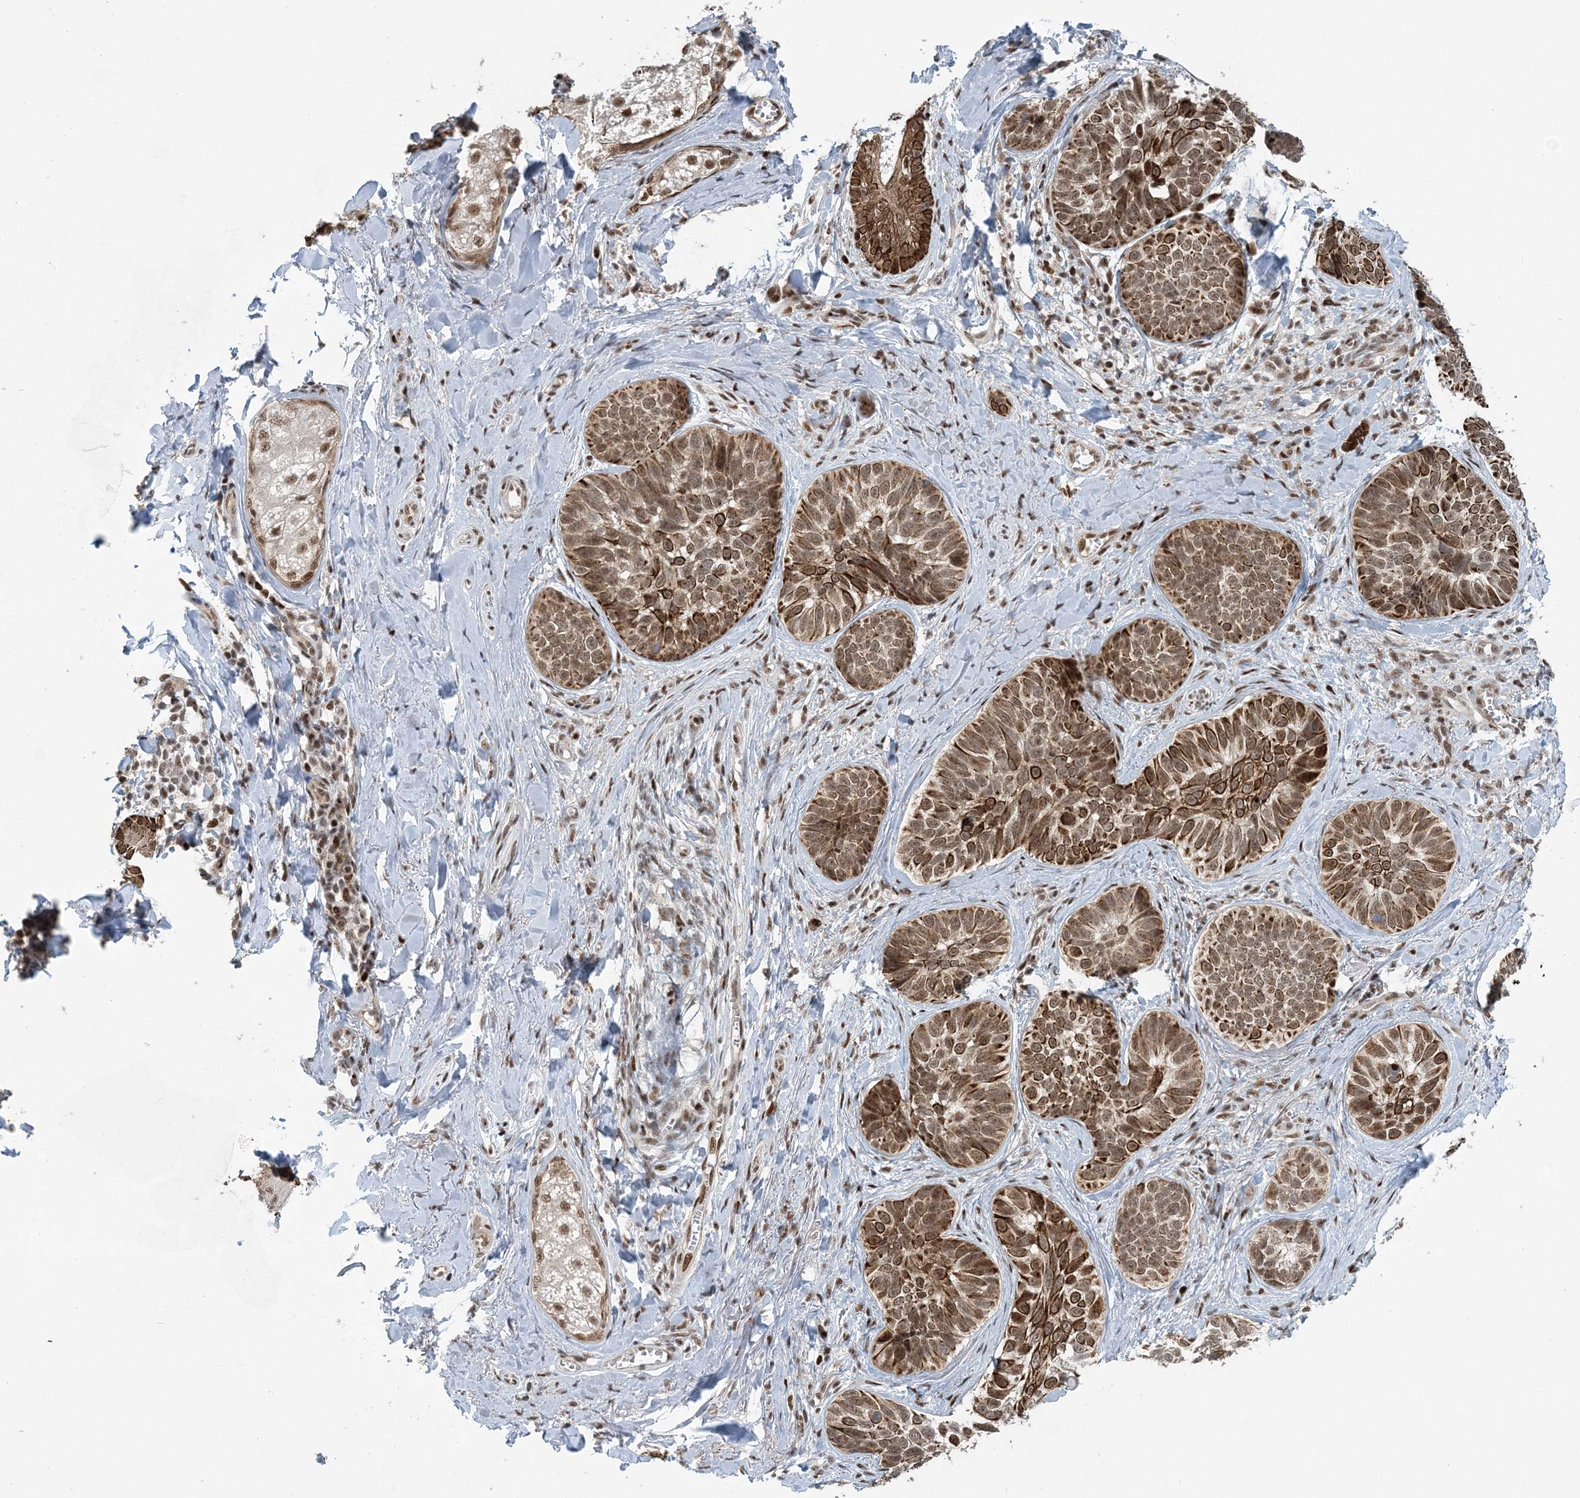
{"staining": {"intensity": "strong", "quantity": ">75%", "location": "cytoplasmic/membranous,nuclear"}, "tissue": "skin cancer", "cell_type": "Tumor cells", "image_type": "cancer", "snomed": [{"axis": "morphology", "description": "Basal cell carcinoma"}, {"axis": "topography", "description": "Skin"}], "caption": "An image of skin basal cell carcinoma stained for a protein shows strong cytoplasmic/membranous and nuclear brown staining in tumor cells.", "gene": "CWC22", "patient": {"sex": "male", "age": 62}}